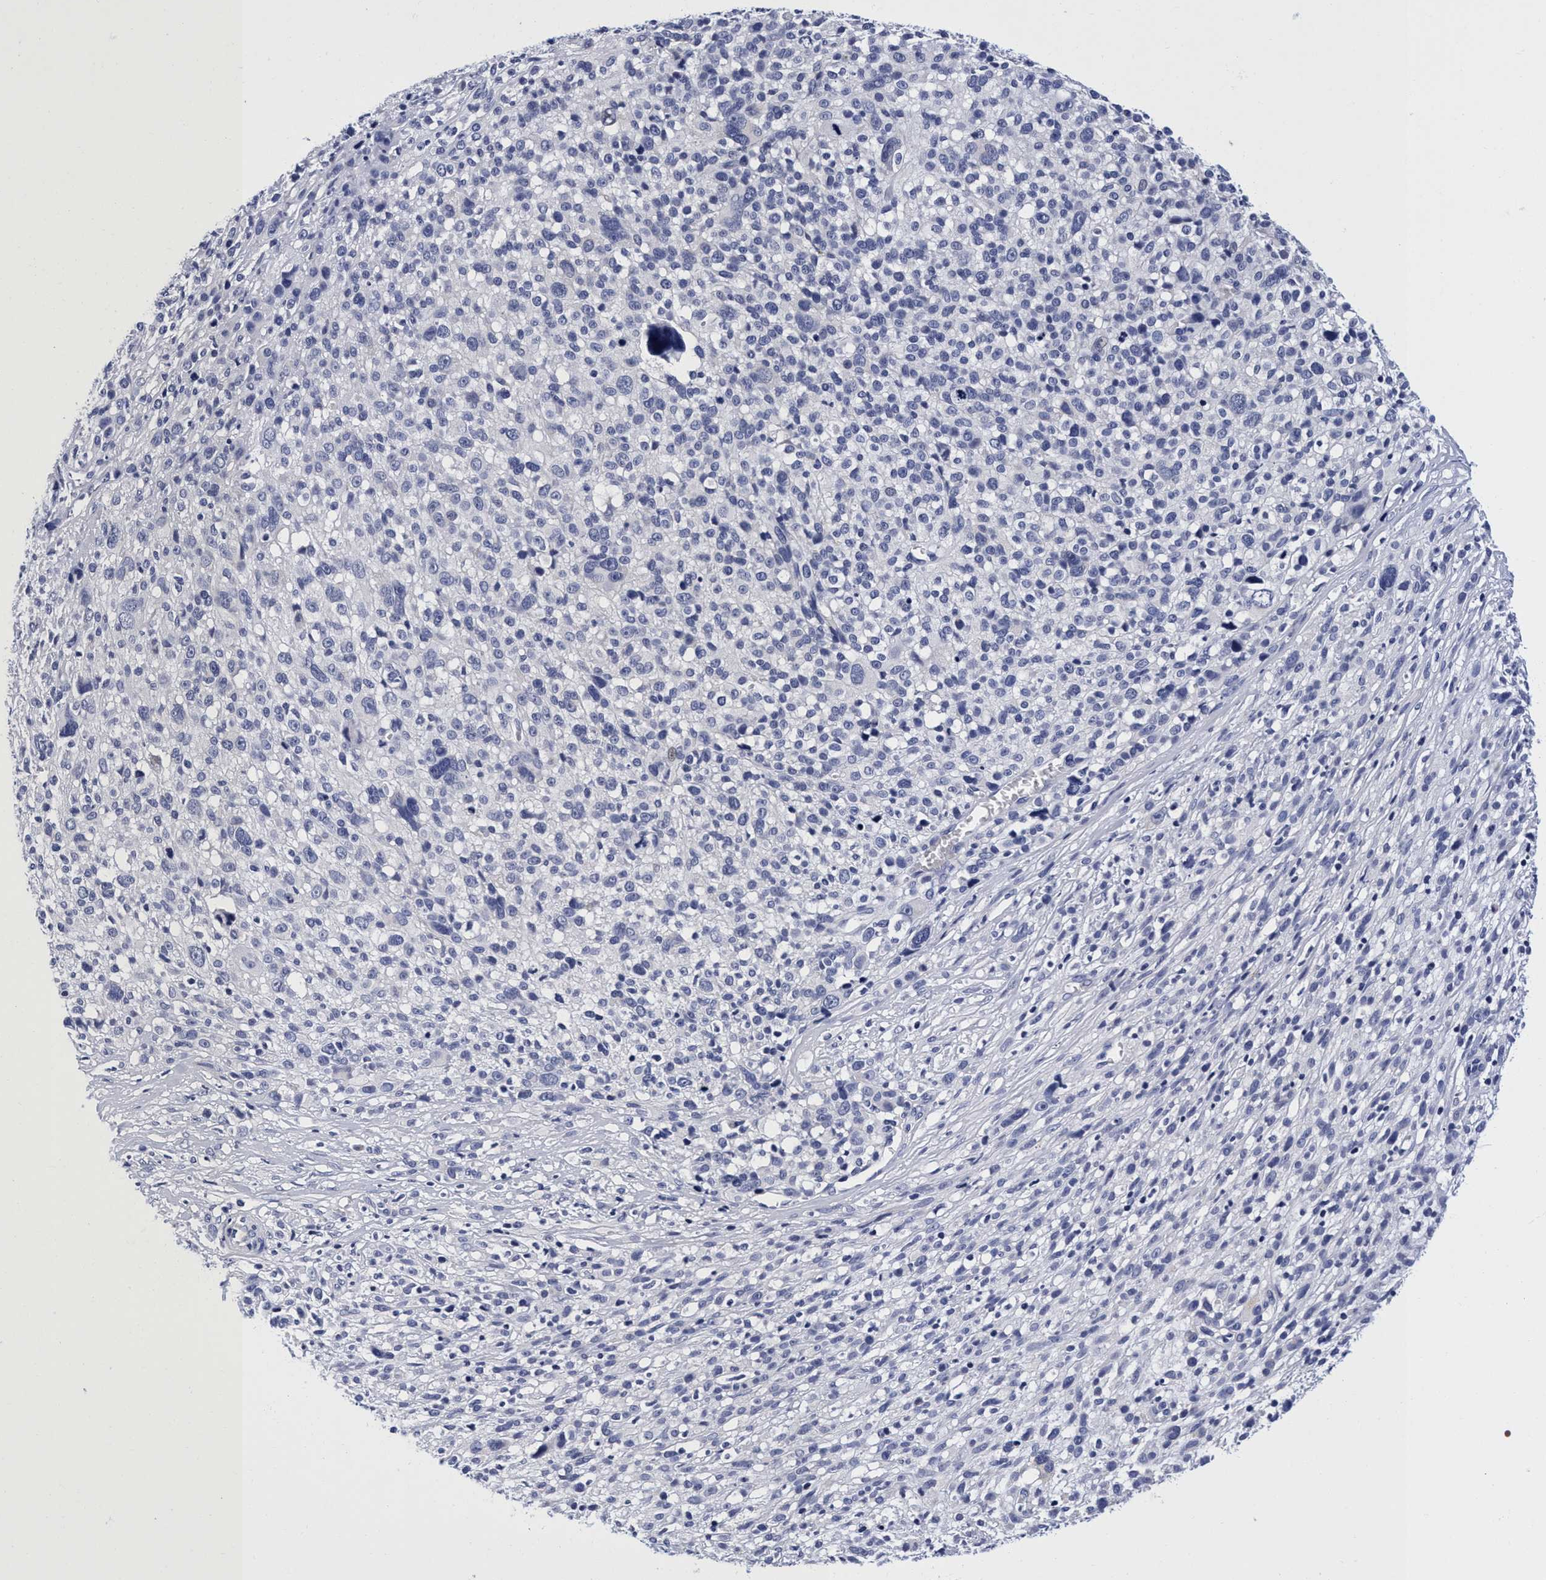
{"staining": {"intensity": "negative", "quantity": "none", "location": "none"}, "tissue": "melanoma", "cell_type": "Tumor cells", "image_type": "cancer", "snomed": [{"axis": "morphology", "description": "Malignant melanoma, NOS"}, {"axis": "topography", "description": "Skin"}], "caption": "Image shows no protein positivity in tumor cells of malignant melanoma tissue.", "gene": "PLPPR1", "patient": {"sex": "female", "age": 55}}